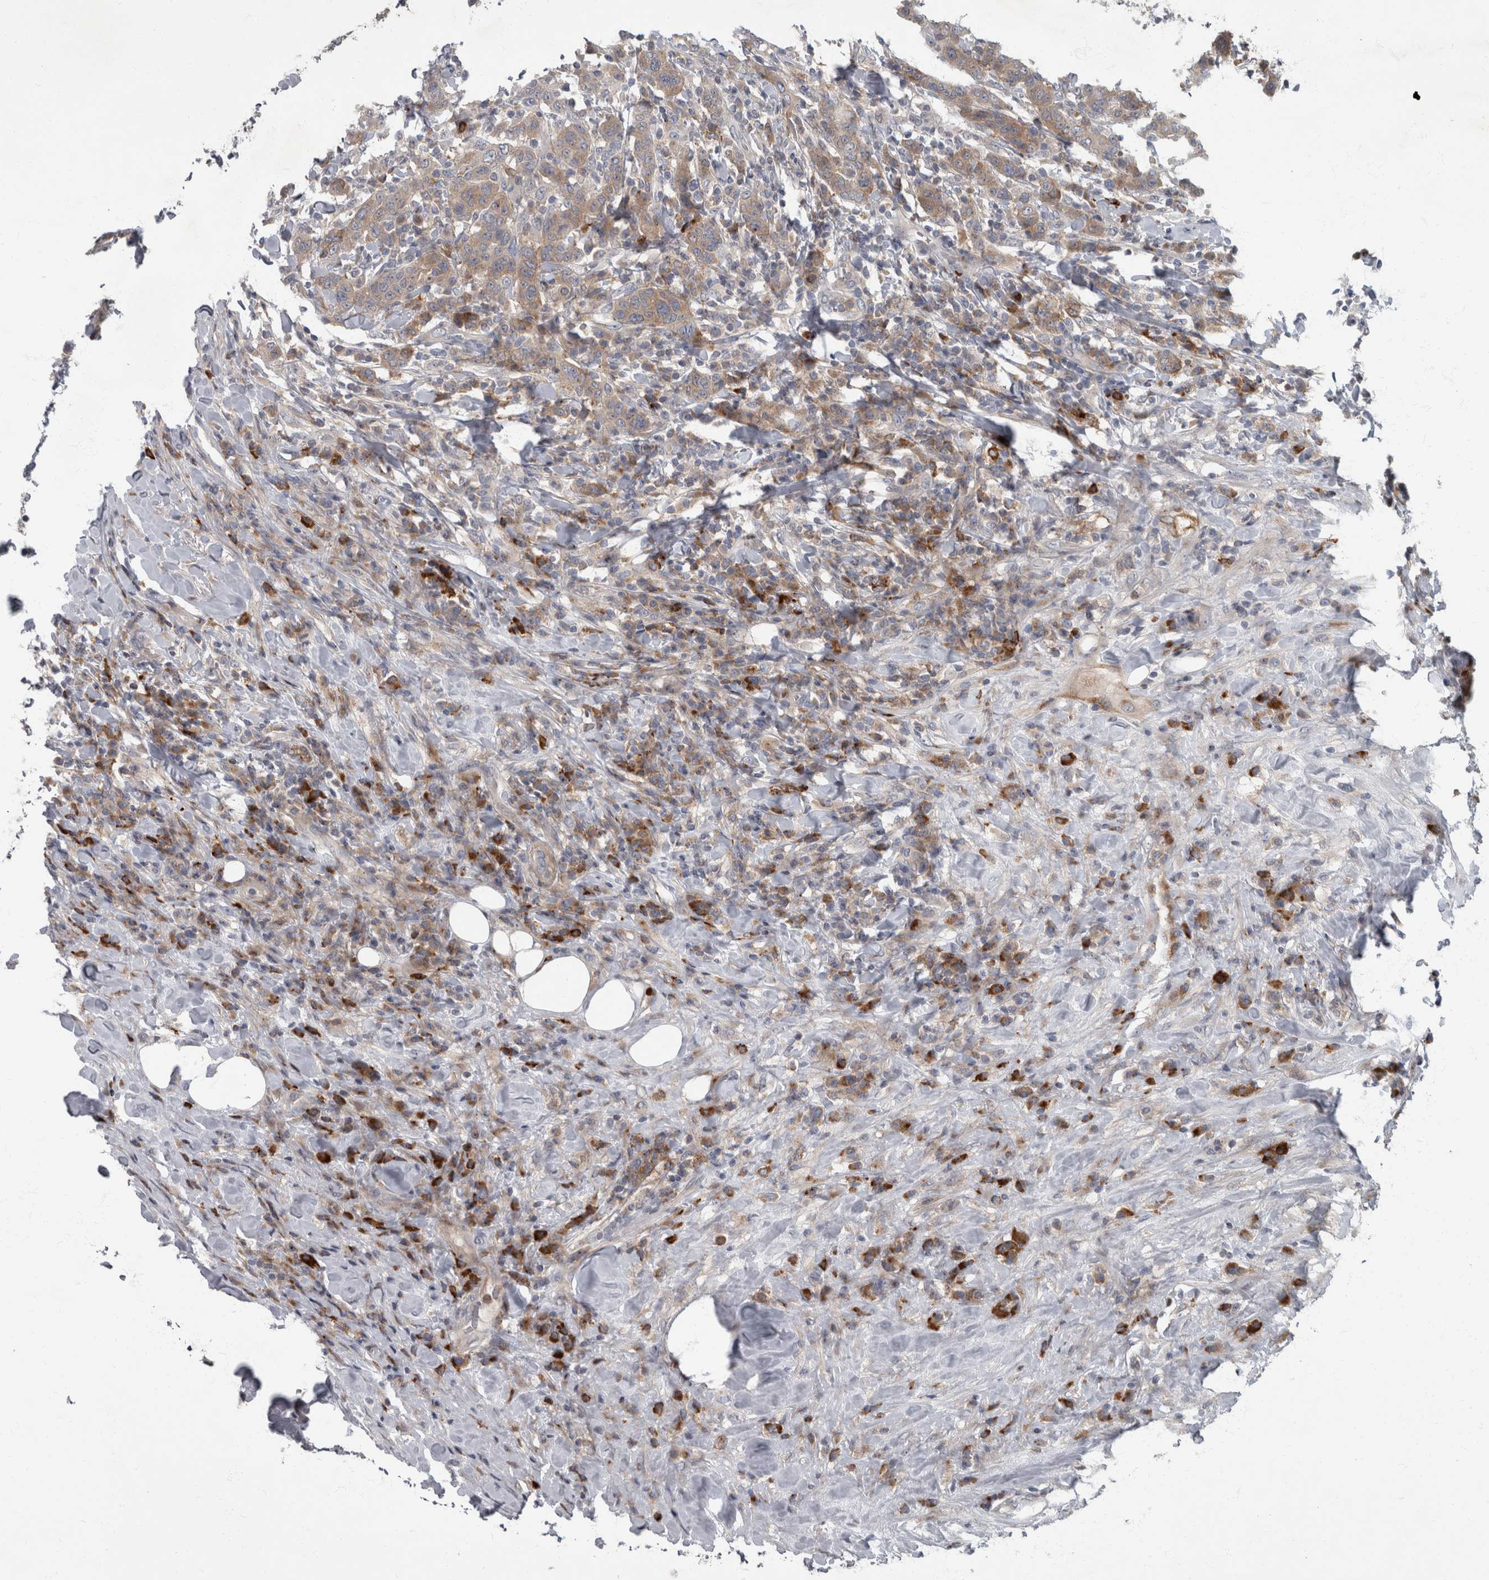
{"staining": {"intensity": "moderate", "quantity": ">75%", "location": "cytoplasmic/membranous"}, "tissue": "breast cancer", "cell_type": "Tumor cells", "image_type": "cancer", "snomed": [{"axis": "morphology", "description": "Duct carcinoma"}, {"axis": "topography", "description": "Breast"}], "caption": "Tumor cells exhibit medium levels of moderate cytoplasmic/membranous positivity in about >75% of cells in human breast cancer (intraductal carcinoma).", "gene": "CDC42BPG", "patient": {"sex": "female", "age": 37}}